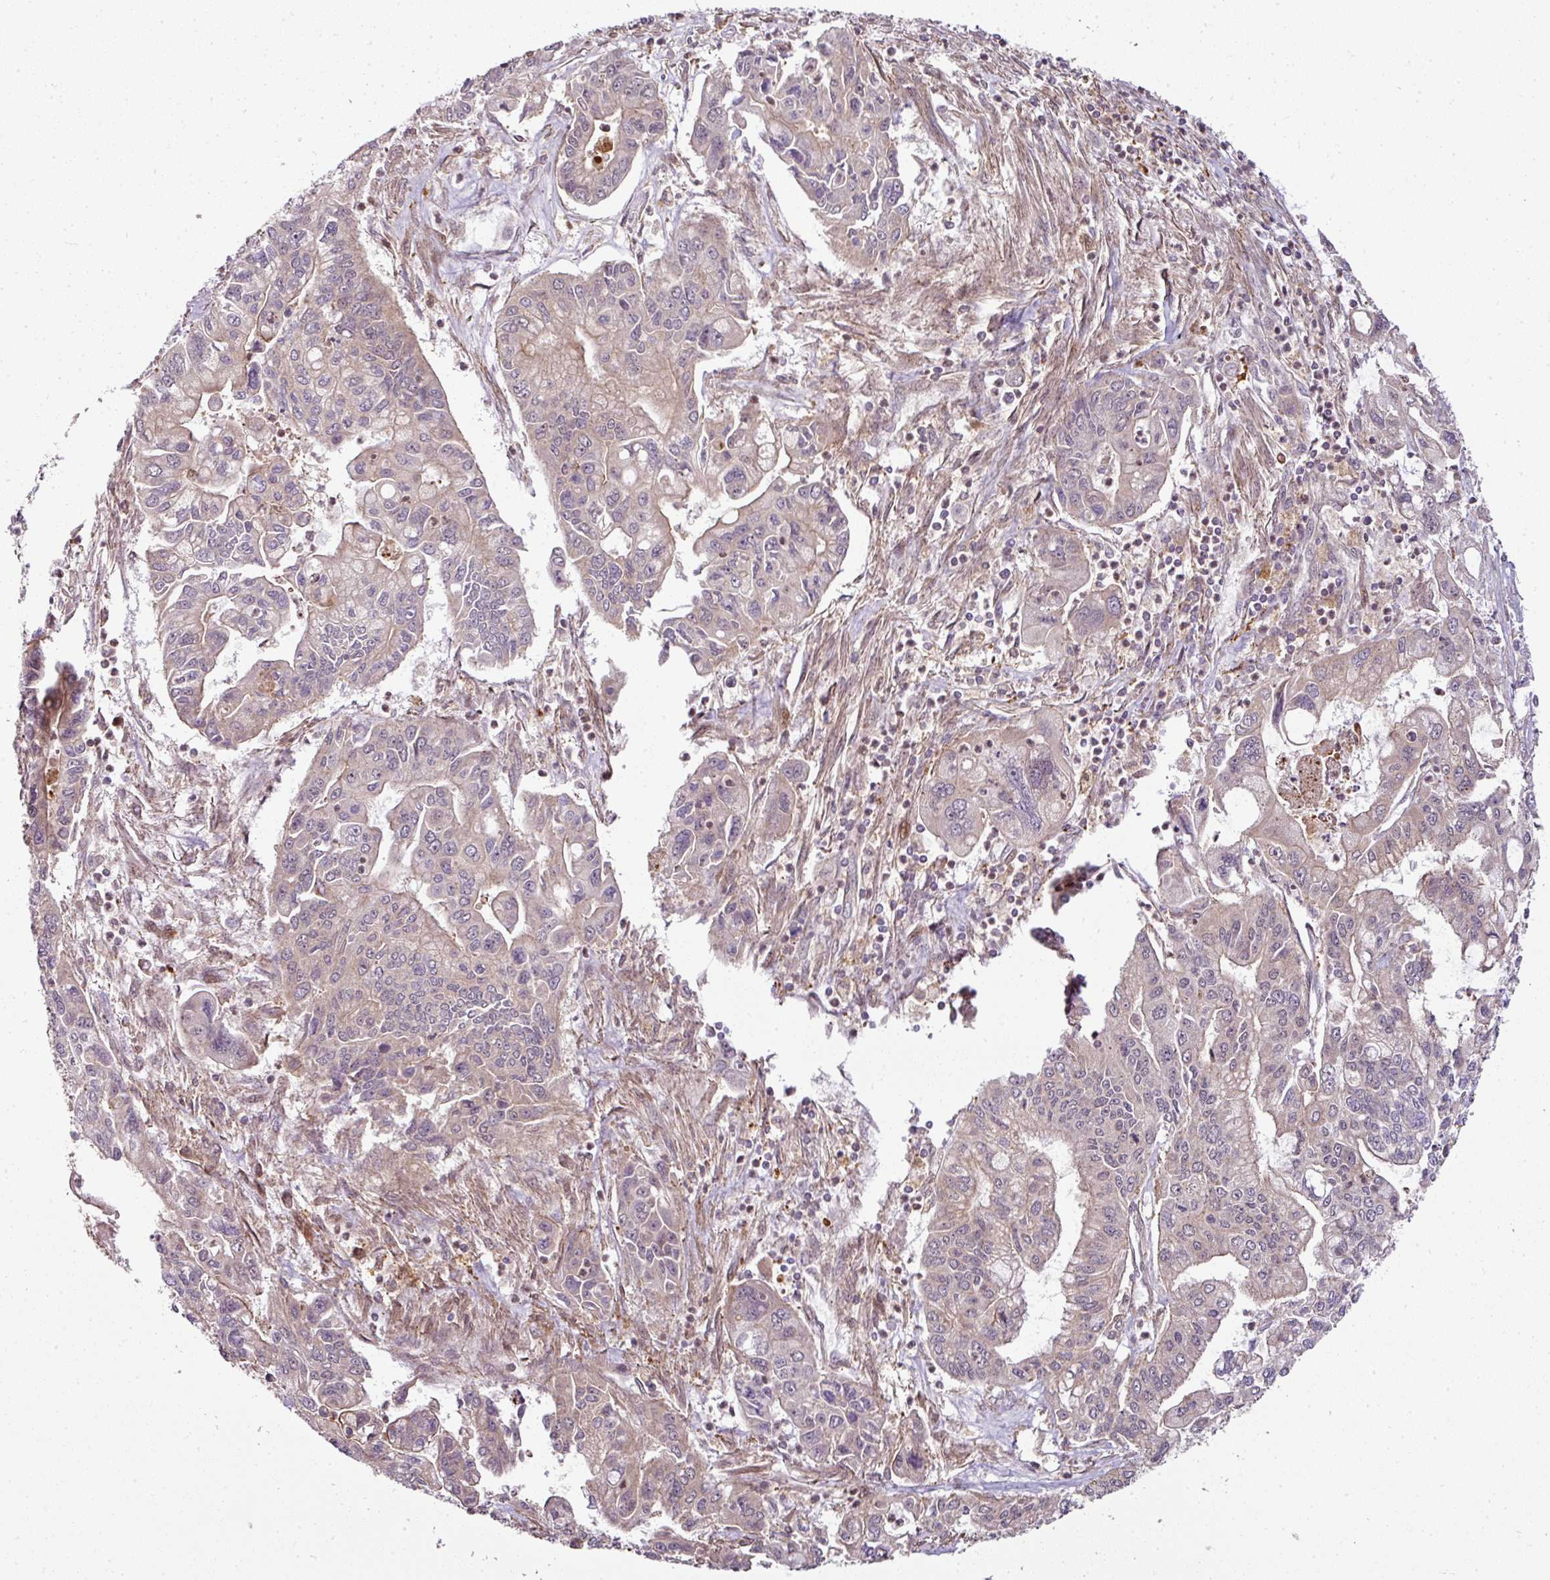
{"staining": {"intensity": "weak", "quantity": "<25%", "location": "nuclear"}, "tissue": "pancreatic cancer", "cell_type": "Tumor cells", "image_type": "cancer", "snomed": [{"axis": "morphology", "description": "Adenocarcinoma, NOS"}, {"axis": "topography", "description": "Pancreas"}], "caption": "High power microscopy micrograph of an immunohistochemistry (IHC) micrograph of pancreatic cancer, revealing no significant positivity in tumor cells.", "gene": "ATAT1", "patient": {"sex": "male", "age": 62}}